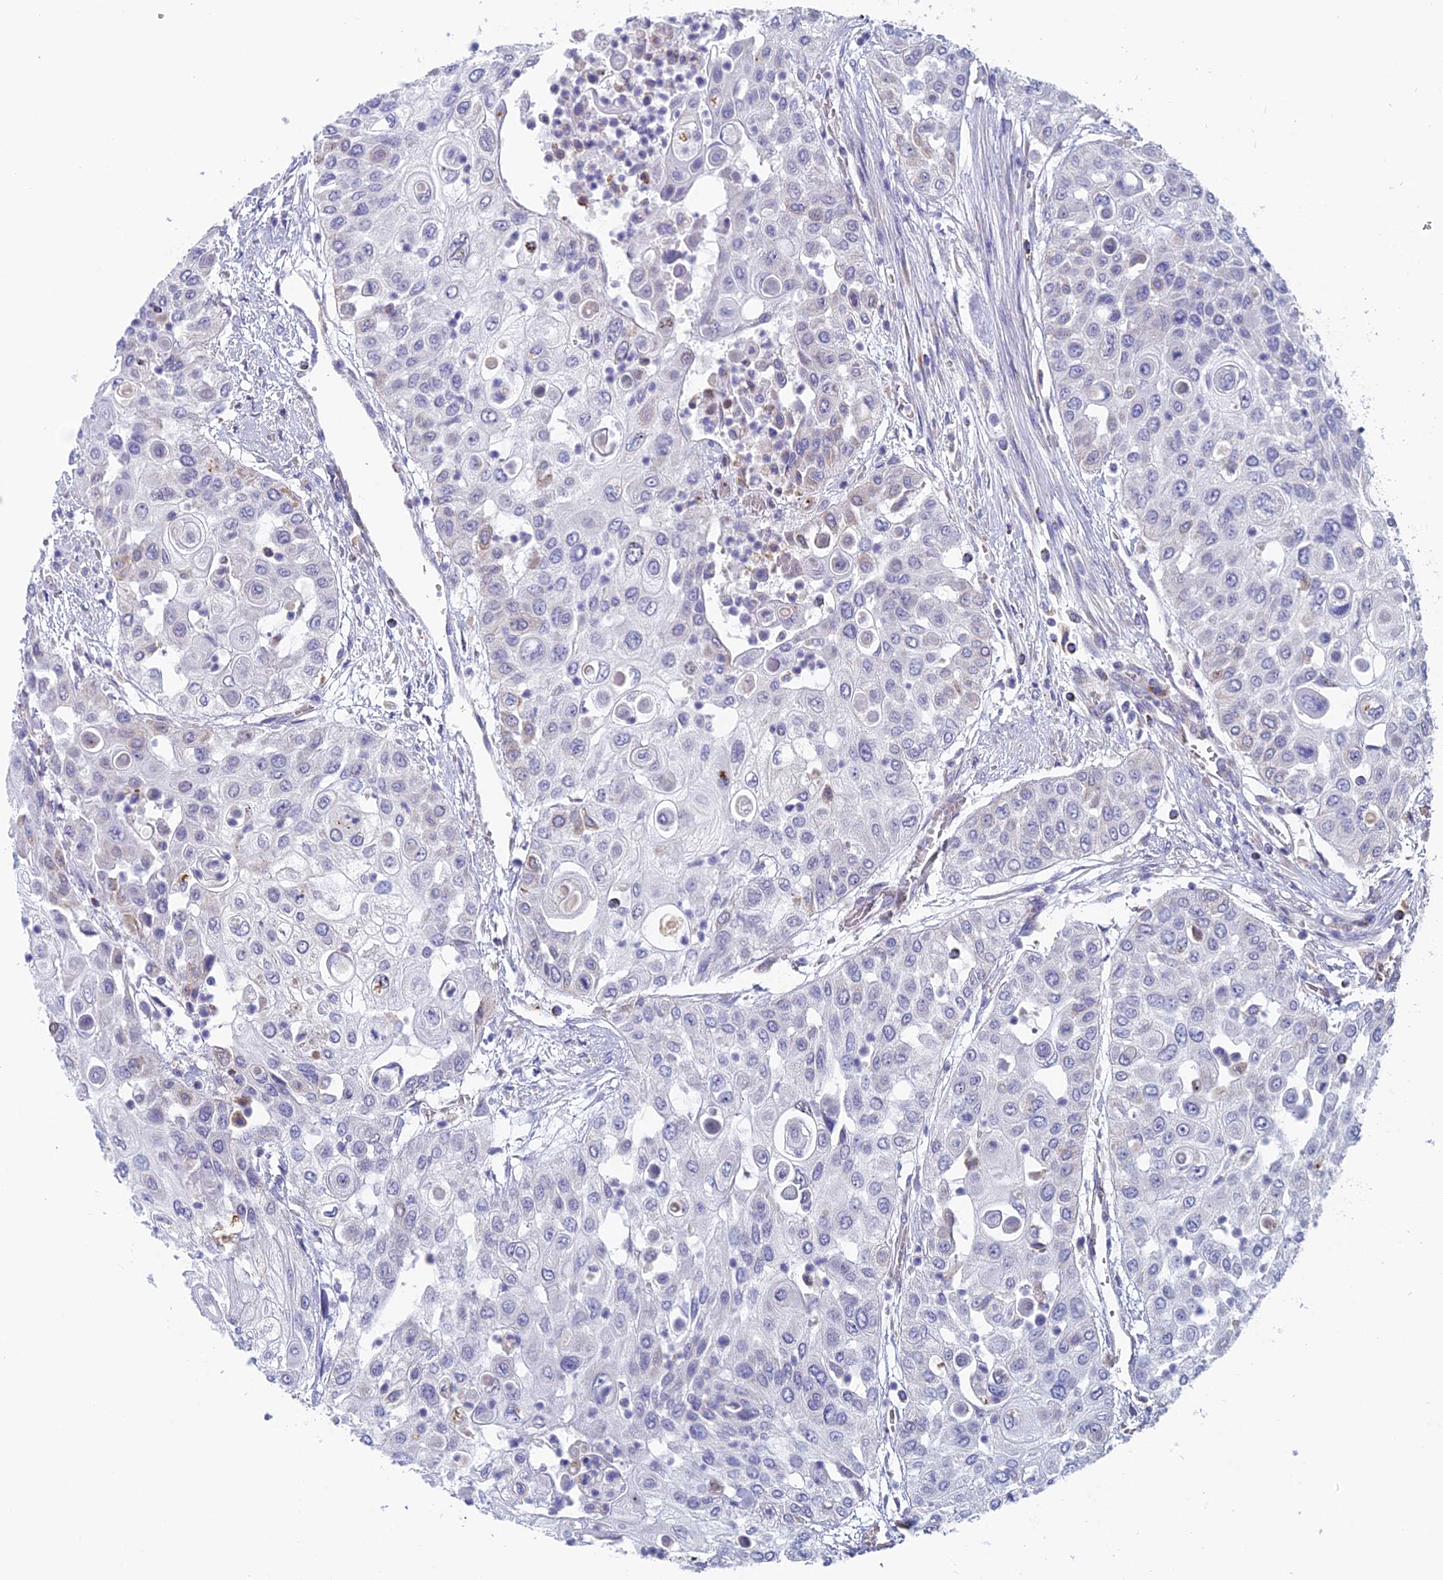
{"staining": {"intensity": "negative", "quantity": "none", "location": "none"}, "tissue": "urothelial cancer", "cell_type": "Tumor cells", "image_type": "cancer", "snomed": [{"axis": "morphology", "description": "Urothelial carcinoma, High grade"}, {"axis": "topography", "description": "Urinary bladder"}], "caption": "Immunohistochemistry (IHC) of human high-grade urothelial carcinoma exhibits no positivity in tumor cells.", "gene": "MRI1", "patient": {"sex": "female", "age": 79}}